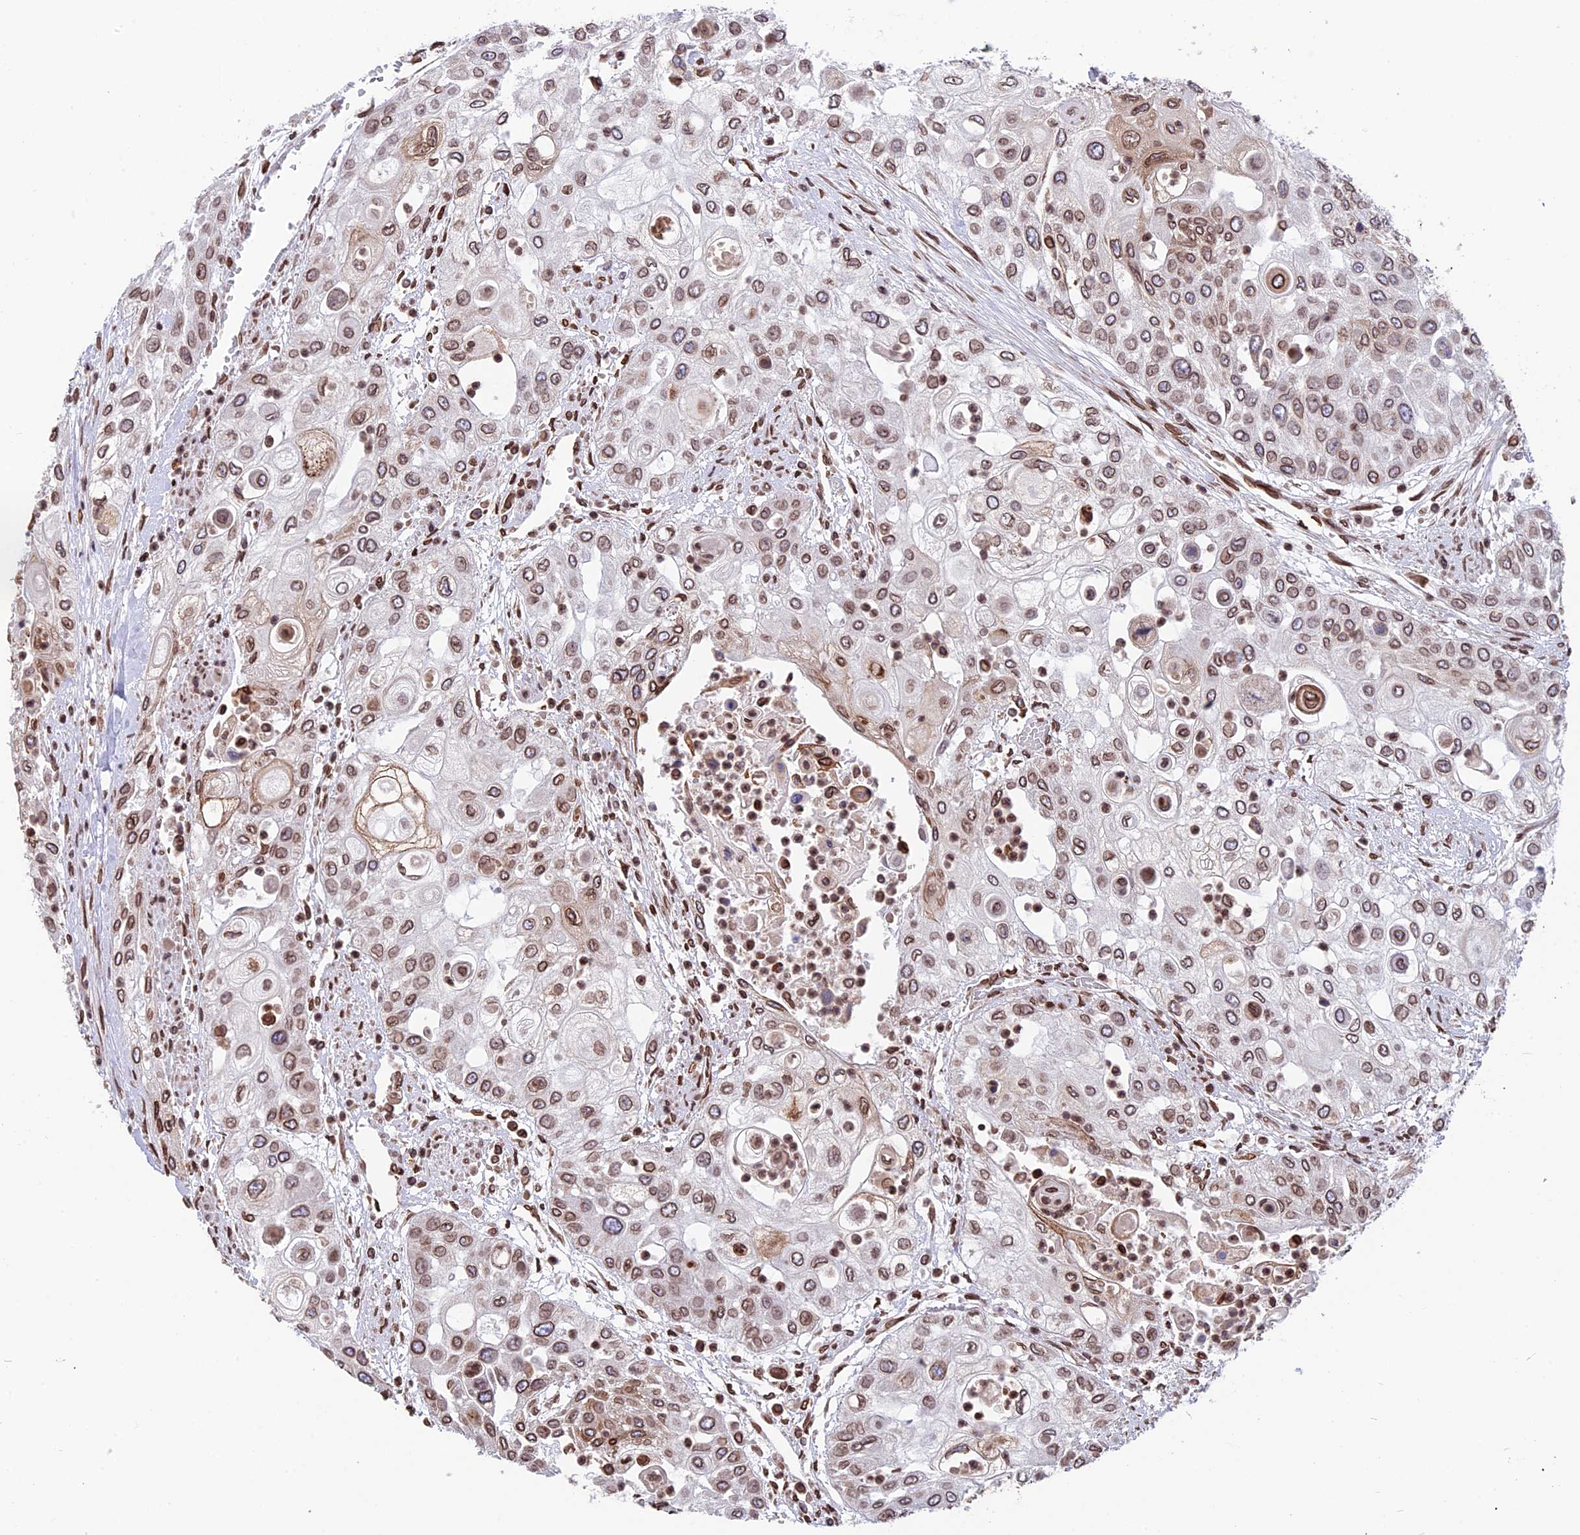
{"staining": {"intensity": "moderate", "quantity": ">75%", "location": "cytoplasmic/membranous,nuclear"}, "tissue": "urothelial cancer", "cell_type": "Tumor cells", "image_type": "cancer", "snomed": [{"axis": "morphology", "description": "Urothelial carcinoma, High grade"}, {"axis": "topography", "description": "Urinary bladder"}], "caption": "Protein expression analysis of urothelial cancer displays moderate cytoplasmic/membranous and nuclear staining in approximately >75% of tumor cells.", "gene": "PTCHD4", "patient": {"sex": "female", "age": 79}}